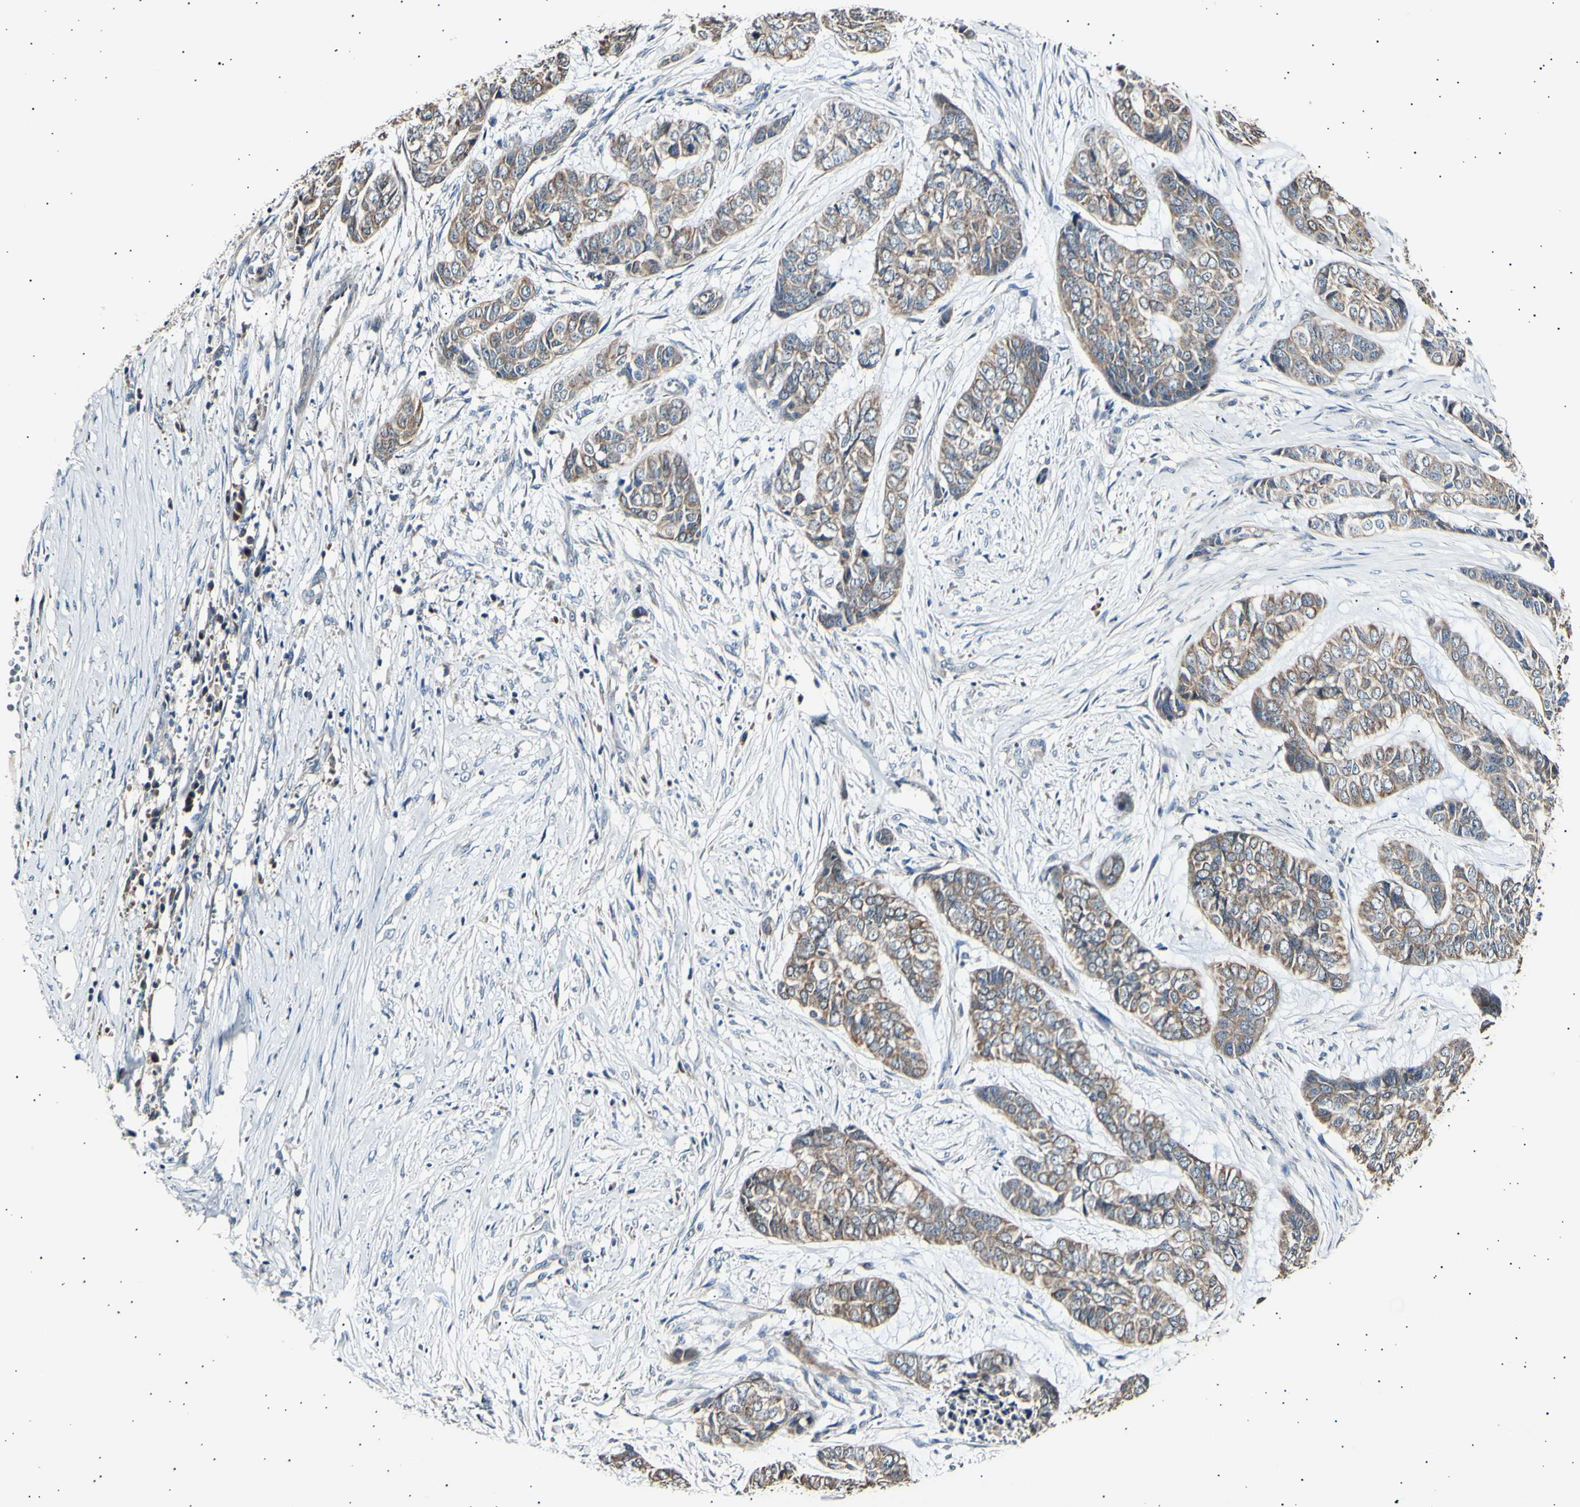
{"staining": {"intensity": "moderate", "quantity": ">75%", "location": "cytoplasmic/membranous"}, "tissue": "skin cancer", "cell_type": "Tumor cells", "image_type": "cancer", "snomed": [{"axis": "morphology", "description": "Basal cell carcinoma"}, {"axis": "topography", "description": "Skin"}], "caption": "This image demonstrates IHC staining of skin cancer (basal cell carcinoma), with medium moderate cytoplasmic/membranous staining in approximately >75% of tumor cells.", "gene": "ITGA6", "patient": {"sex": "female", "age": 64}}